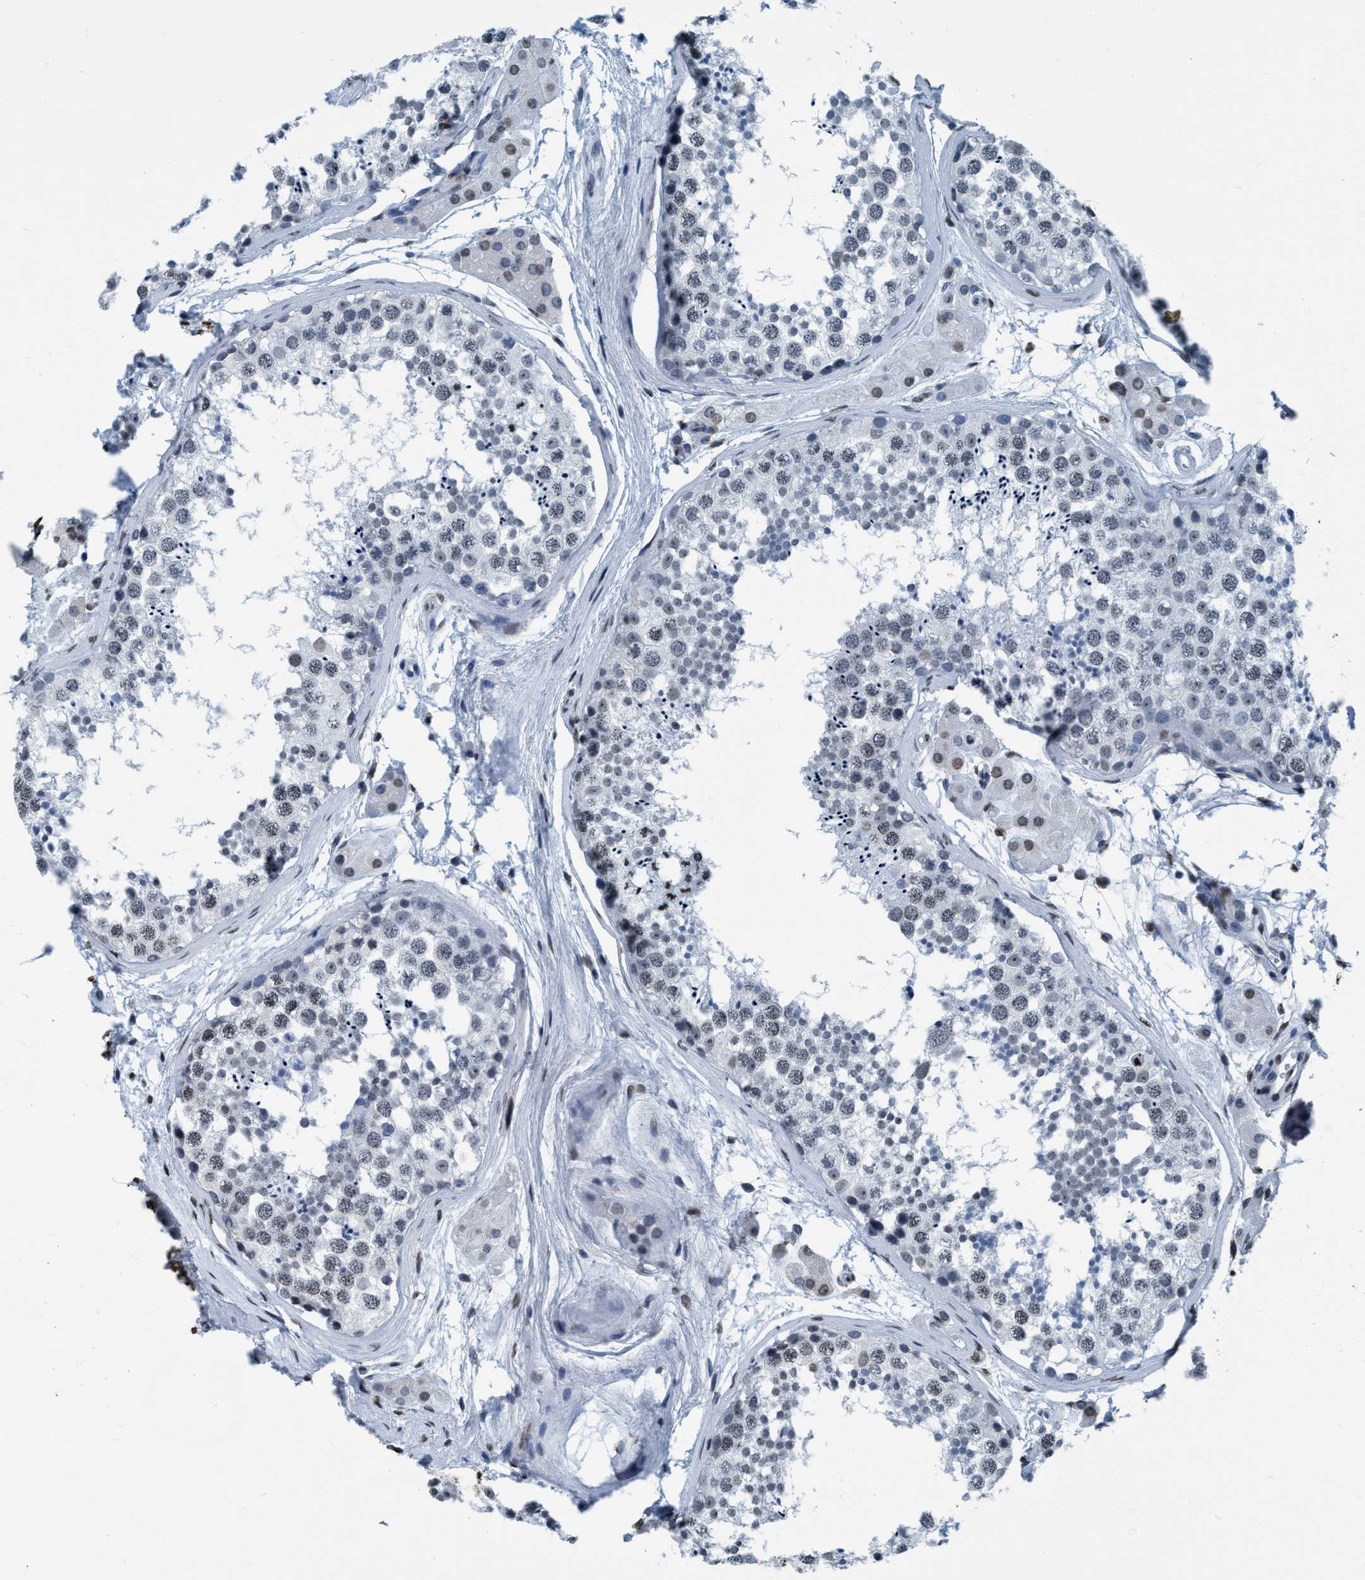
{"staining": {"intensity": "weak", "quantity": "<25%", "location": "nuclear"}, "tissue": "testis", "cell_type": "Cells in seminiferous ducts", "image_type": "normal", "snomed": [{"axis": "morphology", "description": "Normal tissue, NOS"}, {"axis": "topography", "description": "Testis"}], "caption": "IHC of unremarkable human testis shows no expression in cells in seminiferous ducts.", "gene": "CCNE2", "patient": {"sex": "male", "age": 56}}